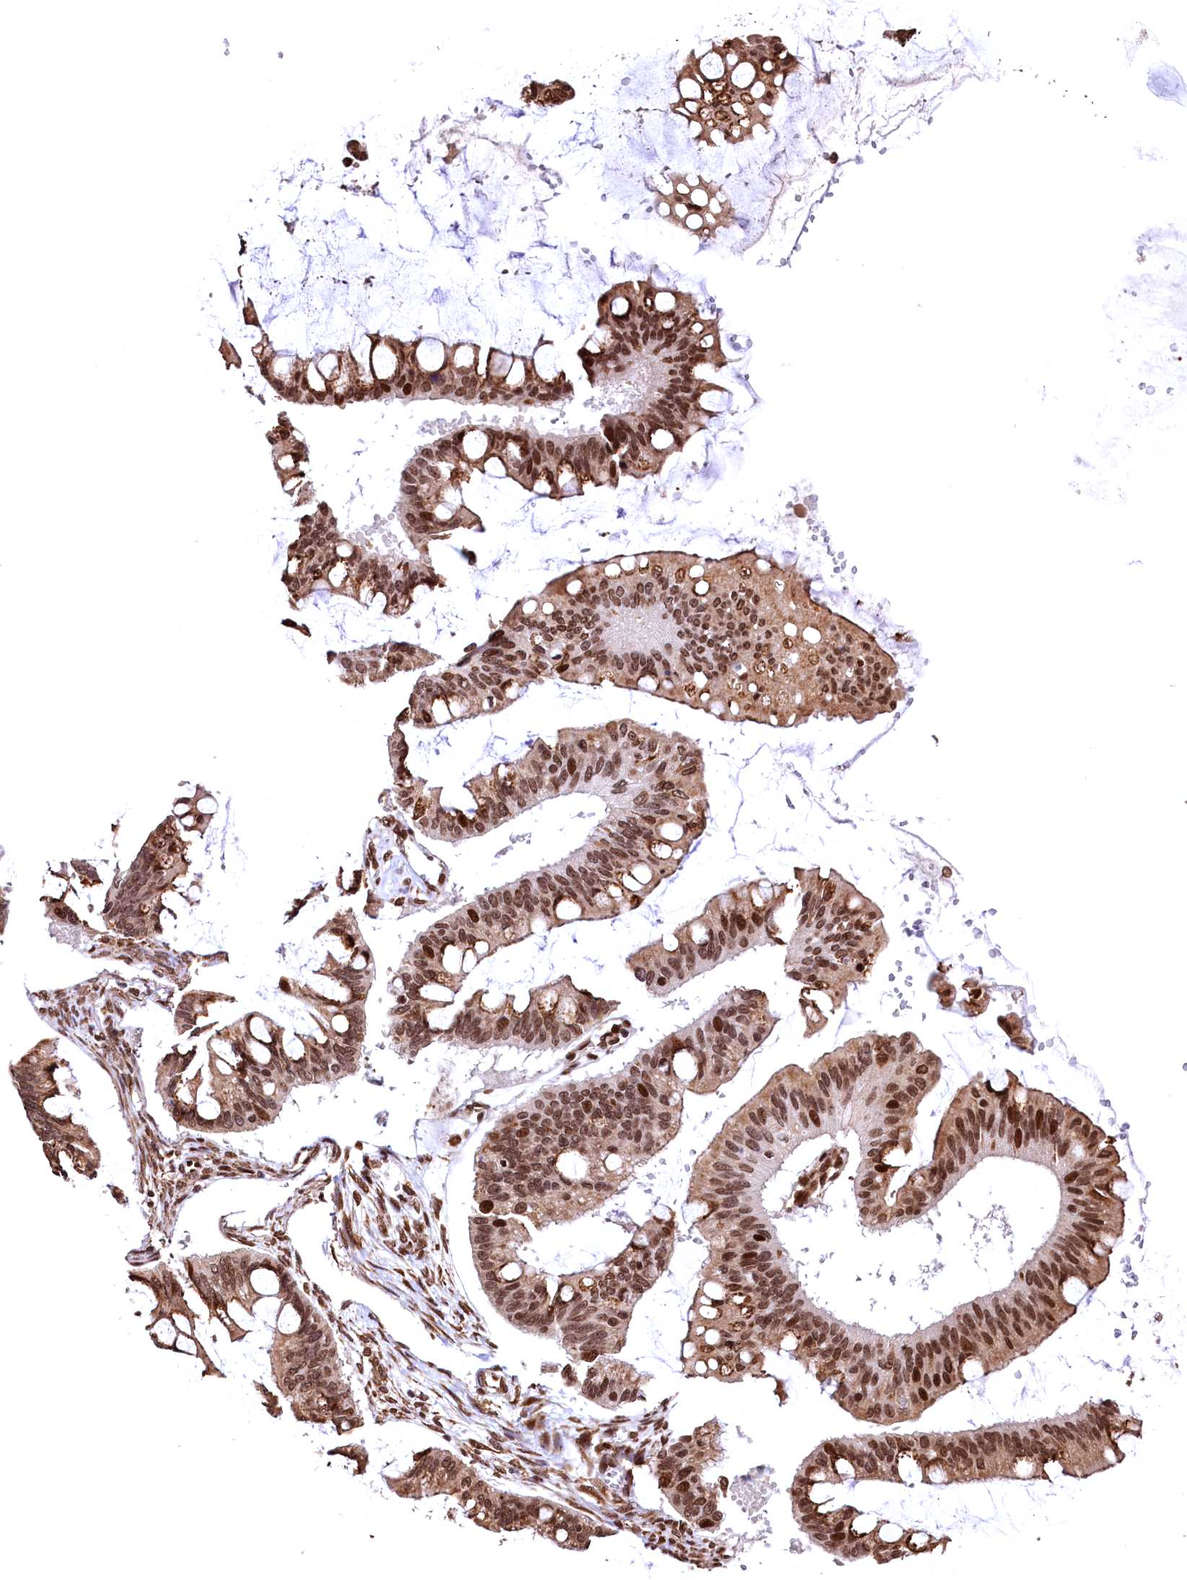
{"staining": {"intensity": "moderate", "quantity": ">75%", "location": "nuclear"}, "tissue": "ovarian cancer", "cell_type": "Tumor cells", "image_type": "cancer", "snomed": [{"axis": "morphology", "description": "Cystadenocarcinoma, mucinous, NOS"}, {"axis": "topography", "description": "Ovary"}], "caption": "Immunohistochemistry (IHC) staining of ovarian cancer (mucinous cystadenocarcinoma), which exhibits medium levels of moderate nuclear expression in approximately >75% of tumor cells indicating moderate nuclear protein staining. The staining was performed using DAB (3,3'-diaminobenzidine) (brown) for protein detection and nuclei were counterstained in hematoxylin (blue).", "gene": "PDS5B", "patient": {"sex": "female", "age": 73}}